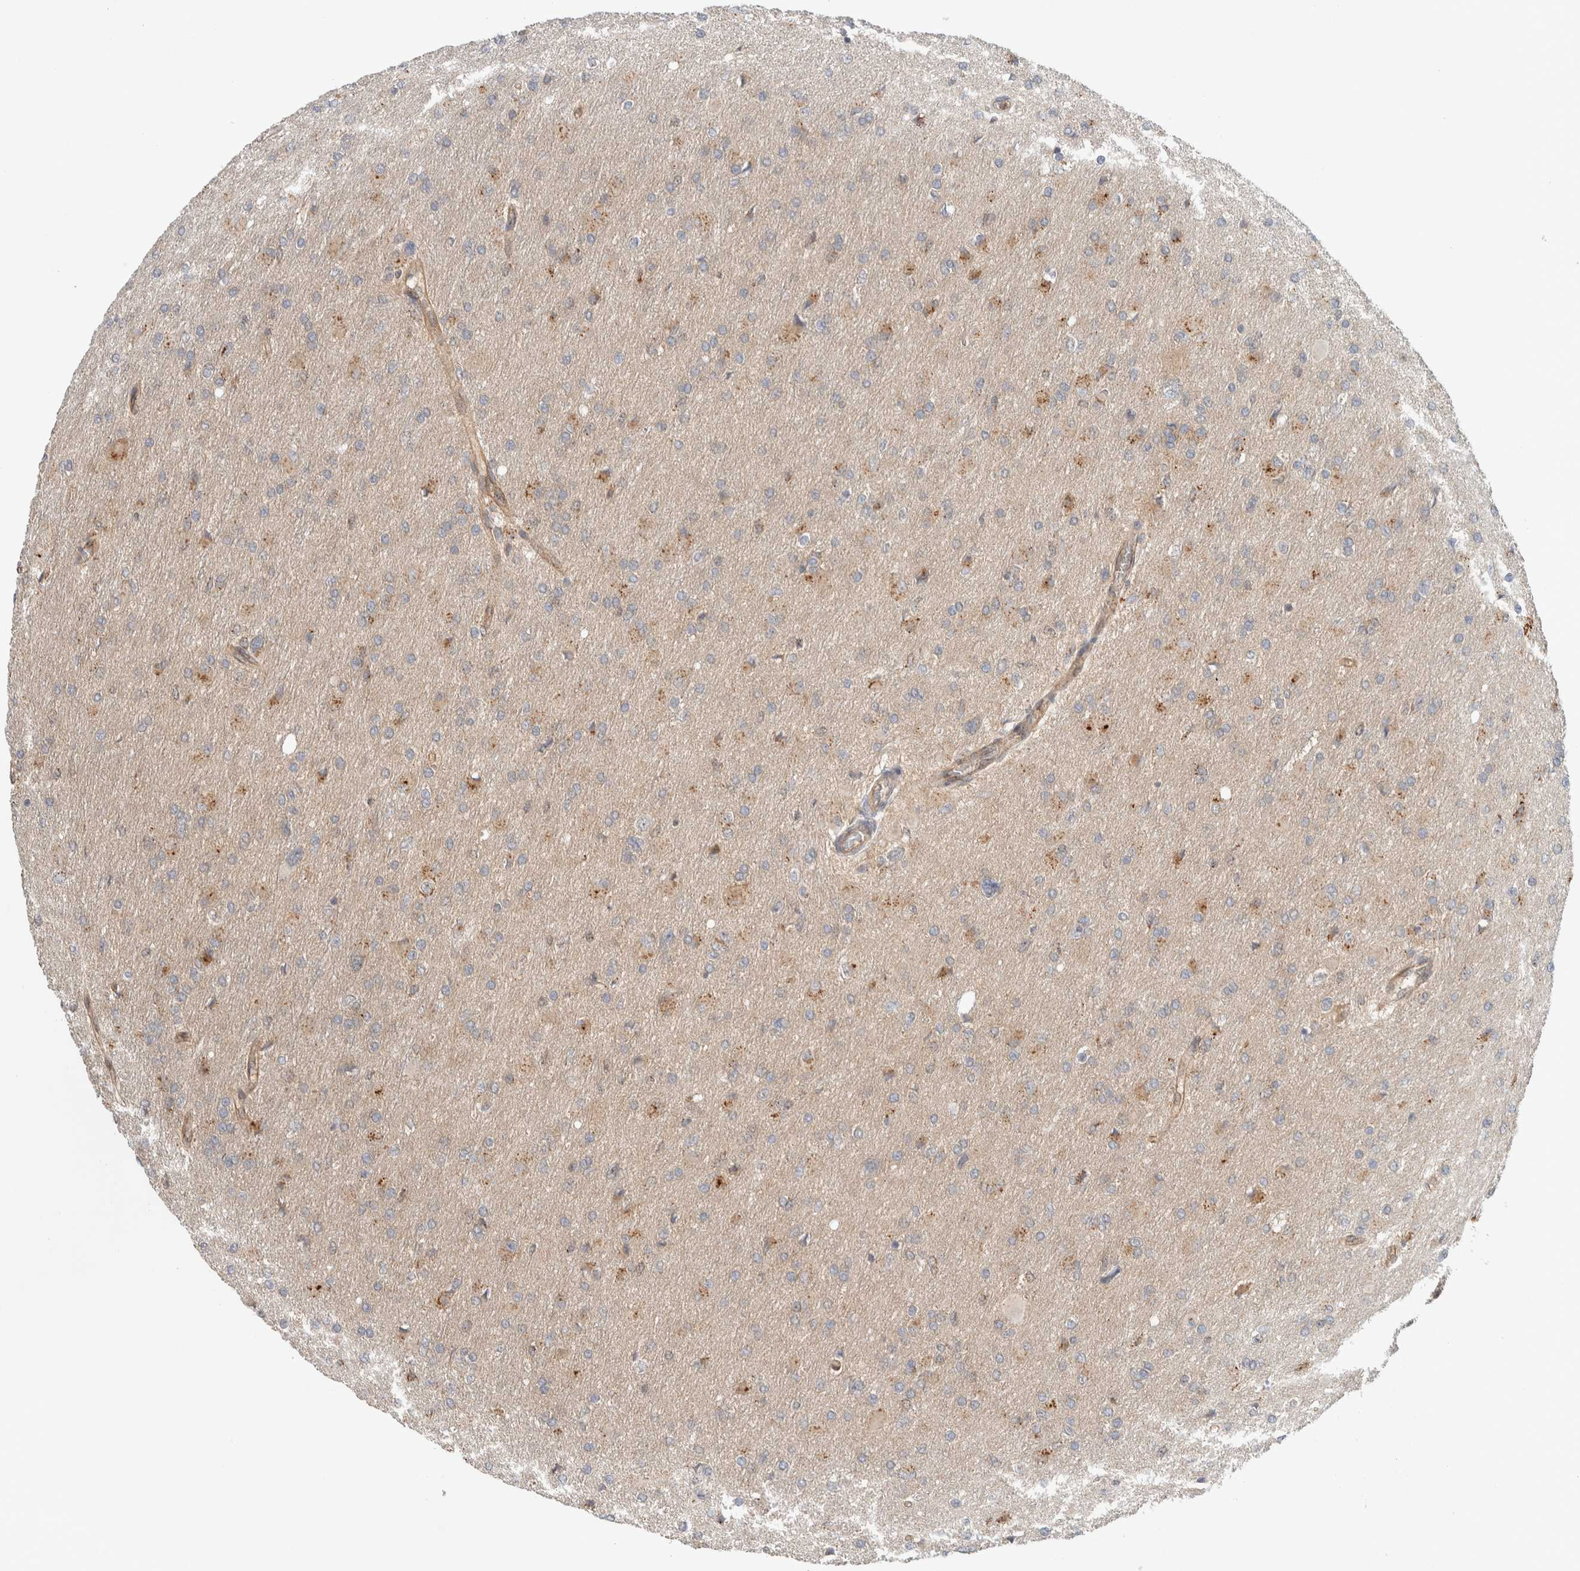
{"staining": {"intensity": "negative", "quantity": "none", "location": "none"}, "tissue": "glioma", "cell_type": "Tumor cells", "image_type": "cancer", "snomed": [{"axis": "morphology", "description": "Glioma, malignant, High grade"}, {"axis": "topography", "description": "Cerebral cortex"}], "caption": "Tumor cells show no significant protein expression in glioma. (DAB (3,3'-diaminobenzidine) immunohistochemistry (IHC) visualized using brightfield microscopy, high magnification).", "gene": "DEPTOR", "patient": {"sex": "female", "age": 36}}